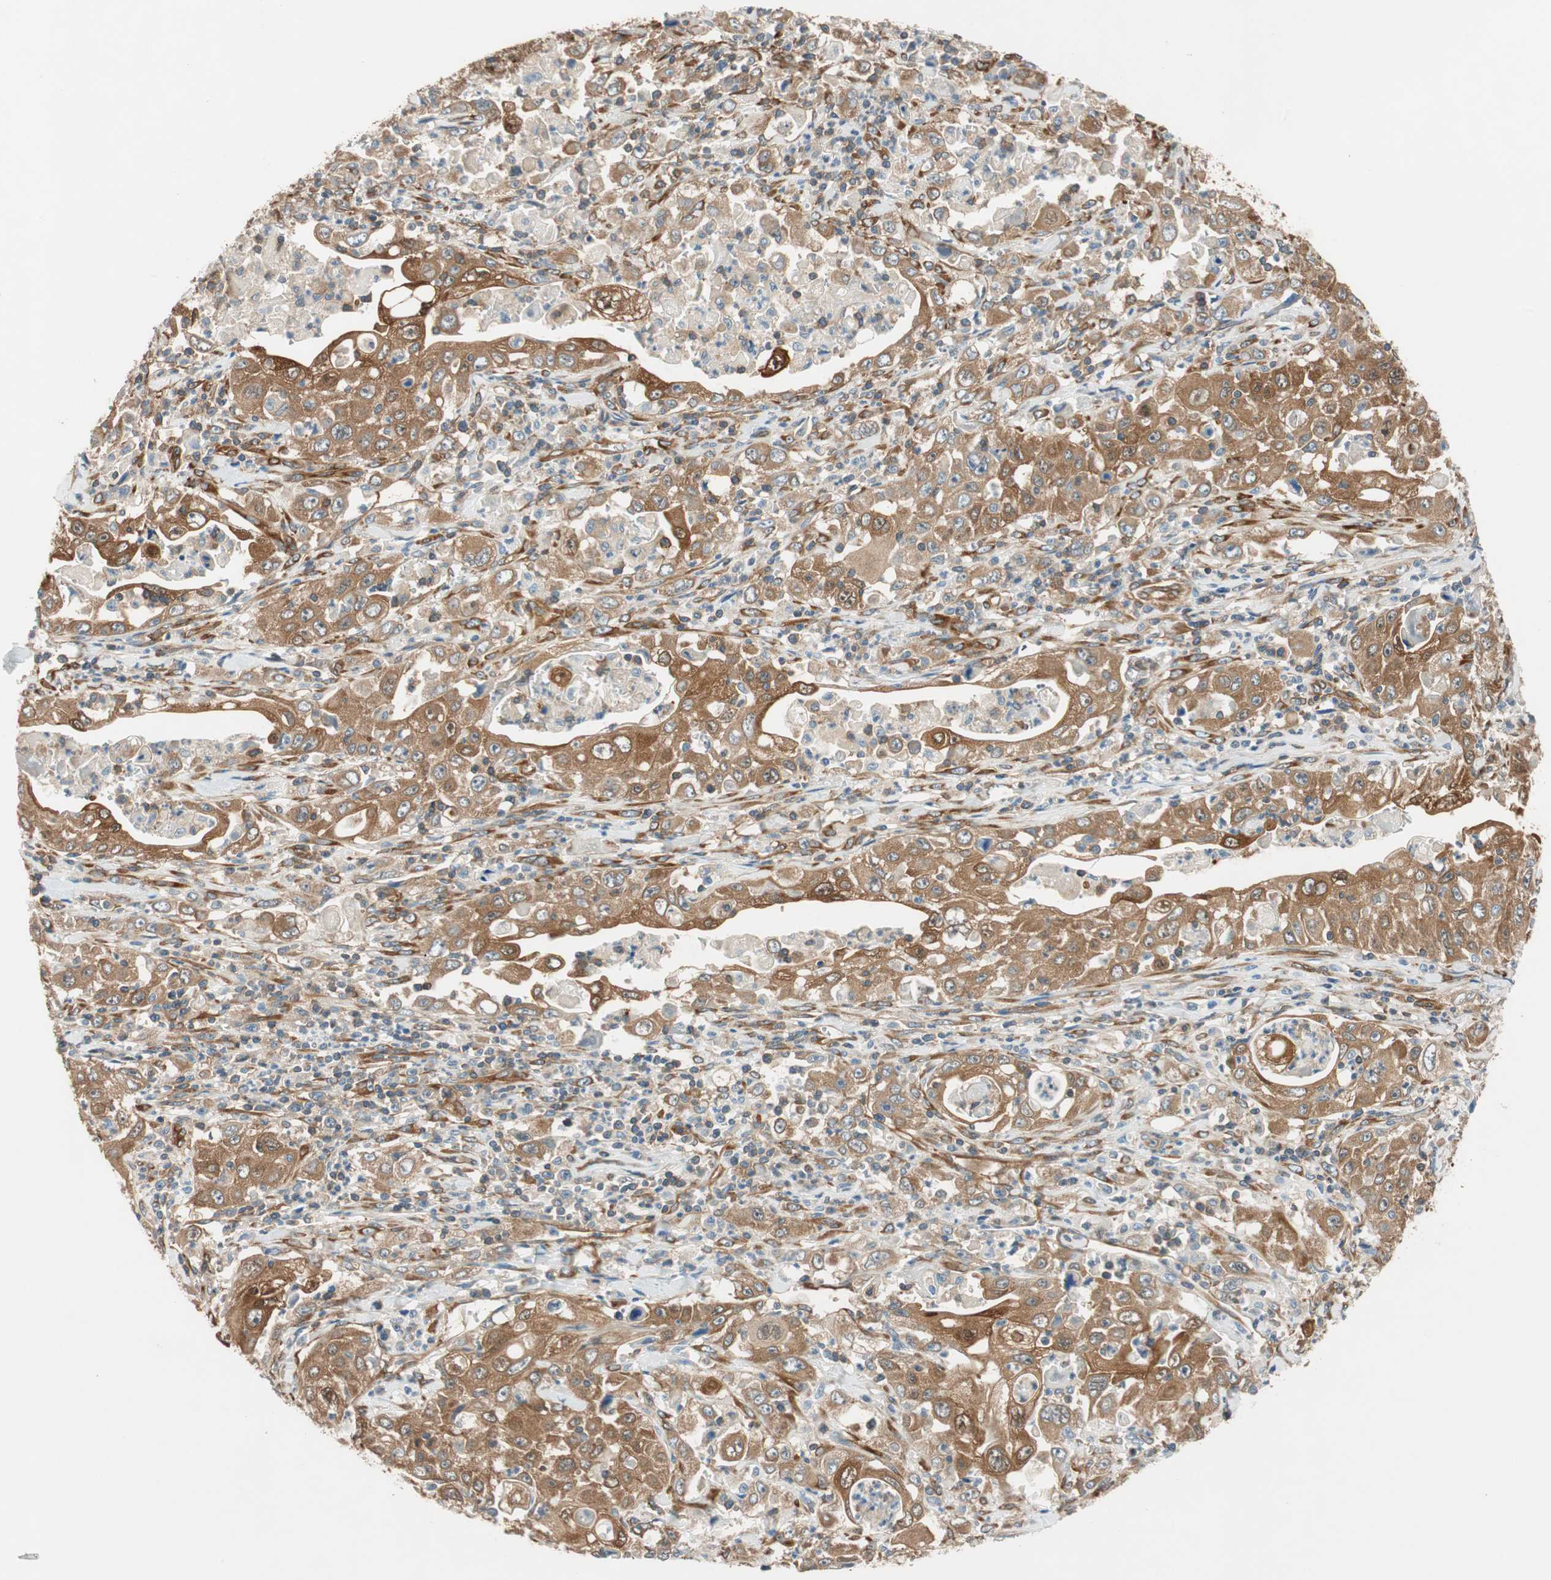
{"staining": {"intensity": "strong", "quantity": ">75%", "location": "cytoplasmic/membranous"}, "tissue": "pancreatic cancer", "cell_type": "Tumor cells", "image_type": "cancer", "snomed": [{"axis": "morphology", "description": "Adenocarcinoma, NOS"}, {"axis": "topography", "description": "Pancreas"}], "caption": "Strong cytoplasmic/membranous staining is appreciated in approximately >75% of tumor cells in pancreatic cancer (adenocarcinoma). (DAB (3,3'-diaminobenzidine) = brown stain, brightfield microscopy at high magnification).", "gene": "WASL", "patient": {"sex": "male", "age": 70}}